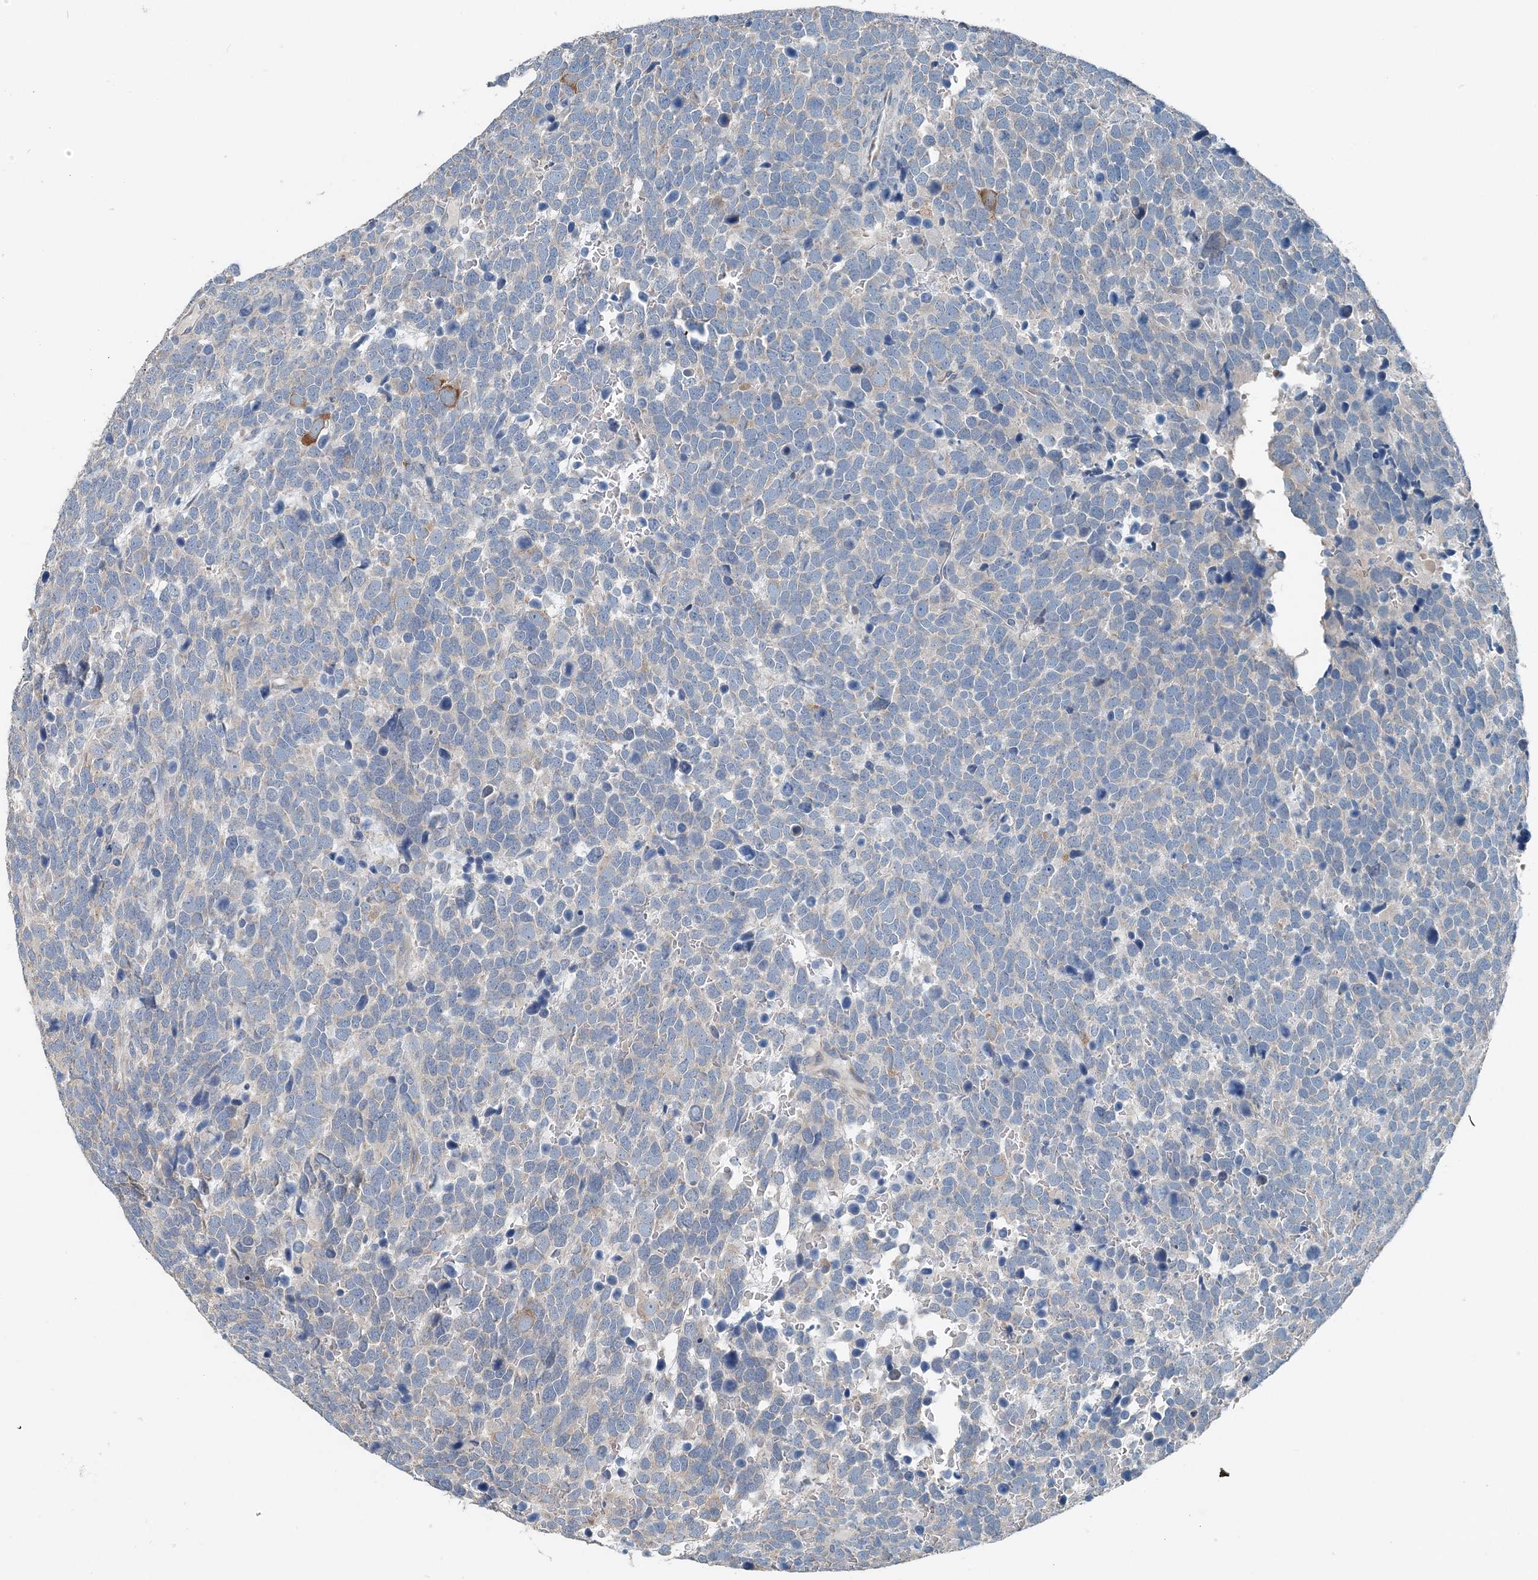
{"staining": {"intensity": "negative", "quantity": "none", "location": "none"}, "tissue": "urothelial cancer", "cell_type": "Tumor cells", "image_type": "cancer", "snomed": [{"axis": "morphology", "description": "Urothelial carcinoma, High grade"}, {"axis": "topography", "description": "Urinary bladder"}], "caption": "The IHC photomicrograph has no significant positivity in tumor cells of urothelial cancer tissue.", "gene": "EEF1A2", "patient": {"sex": "female", "age": 82}}